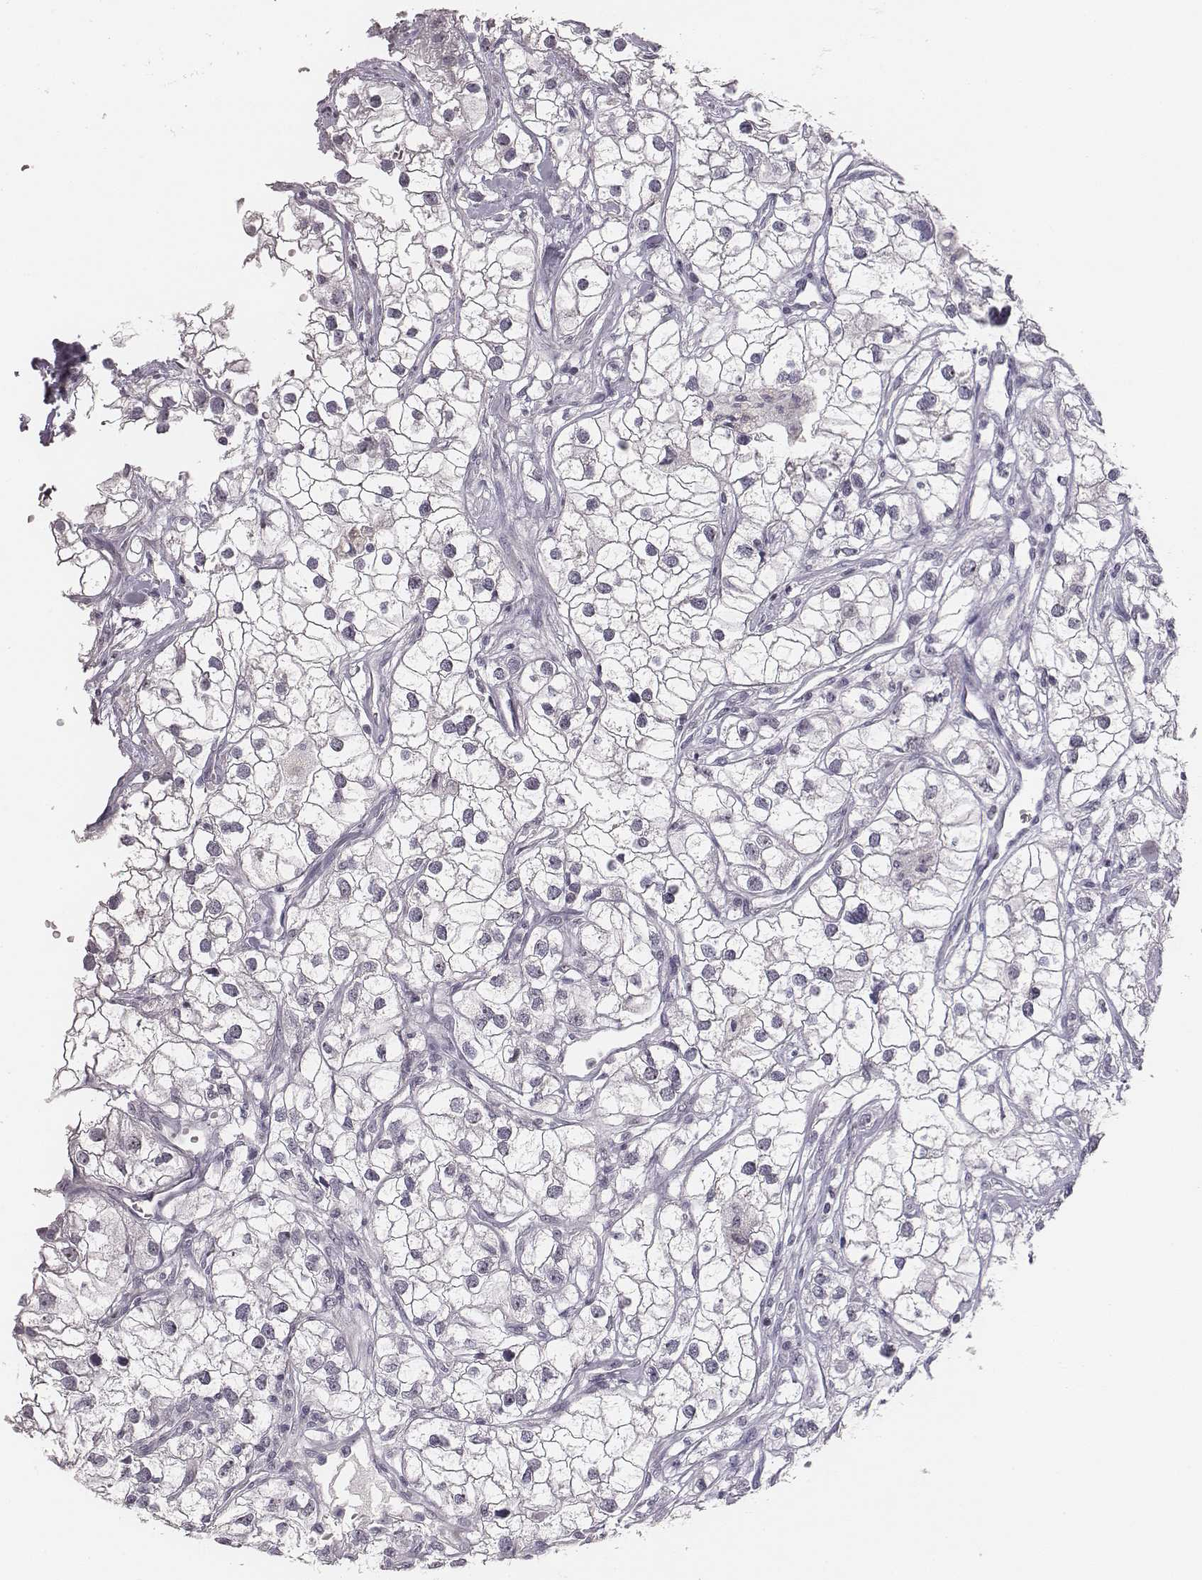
{"staining": {"intensity": "negative", "quantity": "none", "location": "none"}, "tissue": "renal cancer", "cell_type": "Tumor cells", "image_type": "cancer", "snomed": [{"axis": "morphology", "description": "Adenocarcinoma, NOS"}, {"axis": "topography", "description": "Kidney"}], "caption": "Renal adenocarcinoma was stained to show a protein in brown. There is no significant expression in tumor cells. Nuclei are stained in blue.", "gene": "NIFK", "patient": {"sex": "male", "age": 59}}